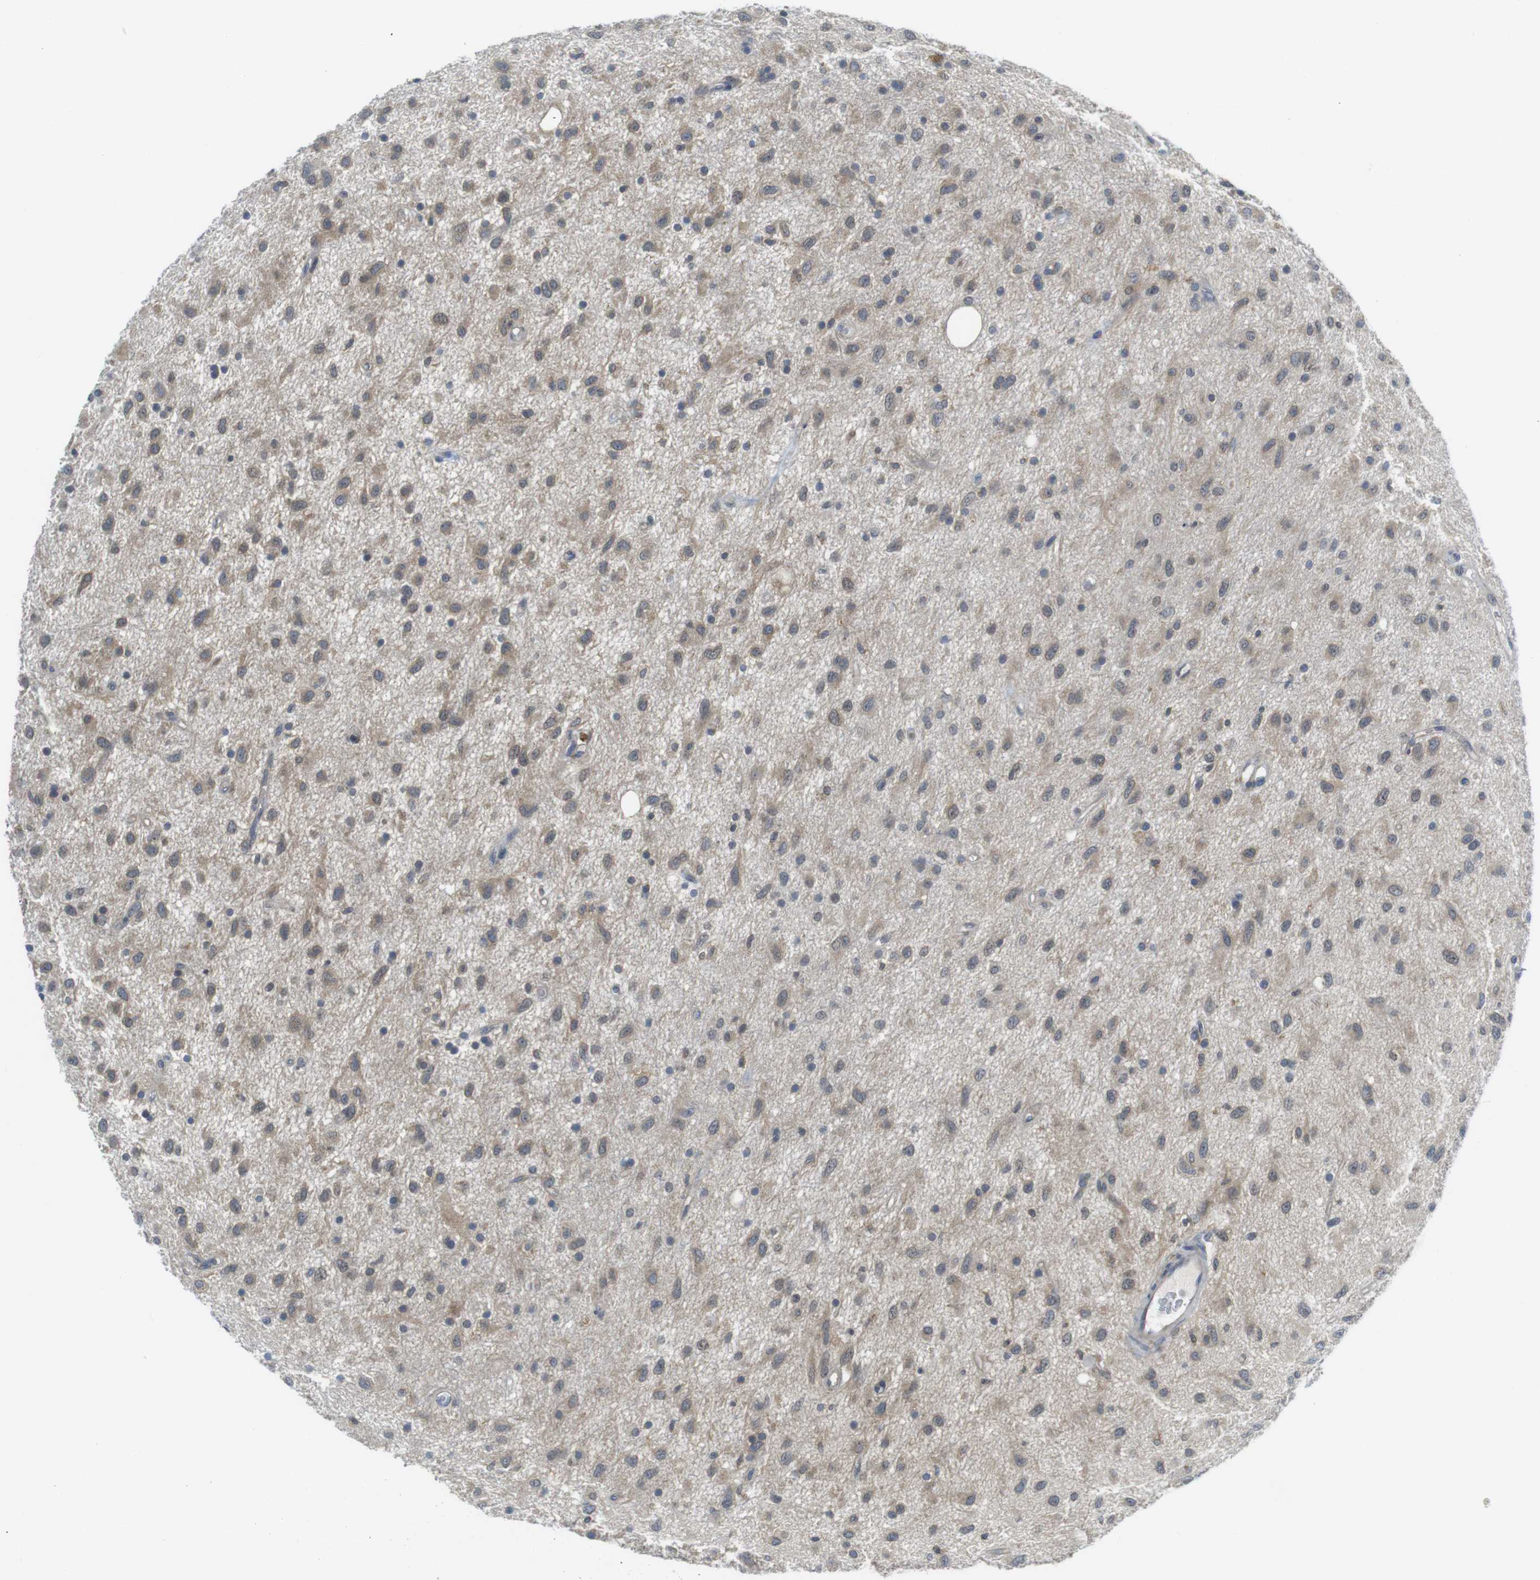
{"staining": {"intensity": "moderate", "quantity": ">75%", "location": "cytoplasmic/membranous"}, "tissue": "glioma", "cell_type": "Tumor cells", "image_type": "cancer", "snomed": [{"axis": "morphology", "description": "Glioma, malignant, Low grade"}, {"axis": "topography", "description": "Brain"}], "caption": "Tumor cells reveal moderate cytoplasmic/membranous staining in approximately >75% of cells in glioma. The staining was performed using DAB, with brown indicating positive protein expression. Nuclei are stained blue with hematoxylin.", "gene": "RCC1", "patient": {"sex": "male", "age": 77}}